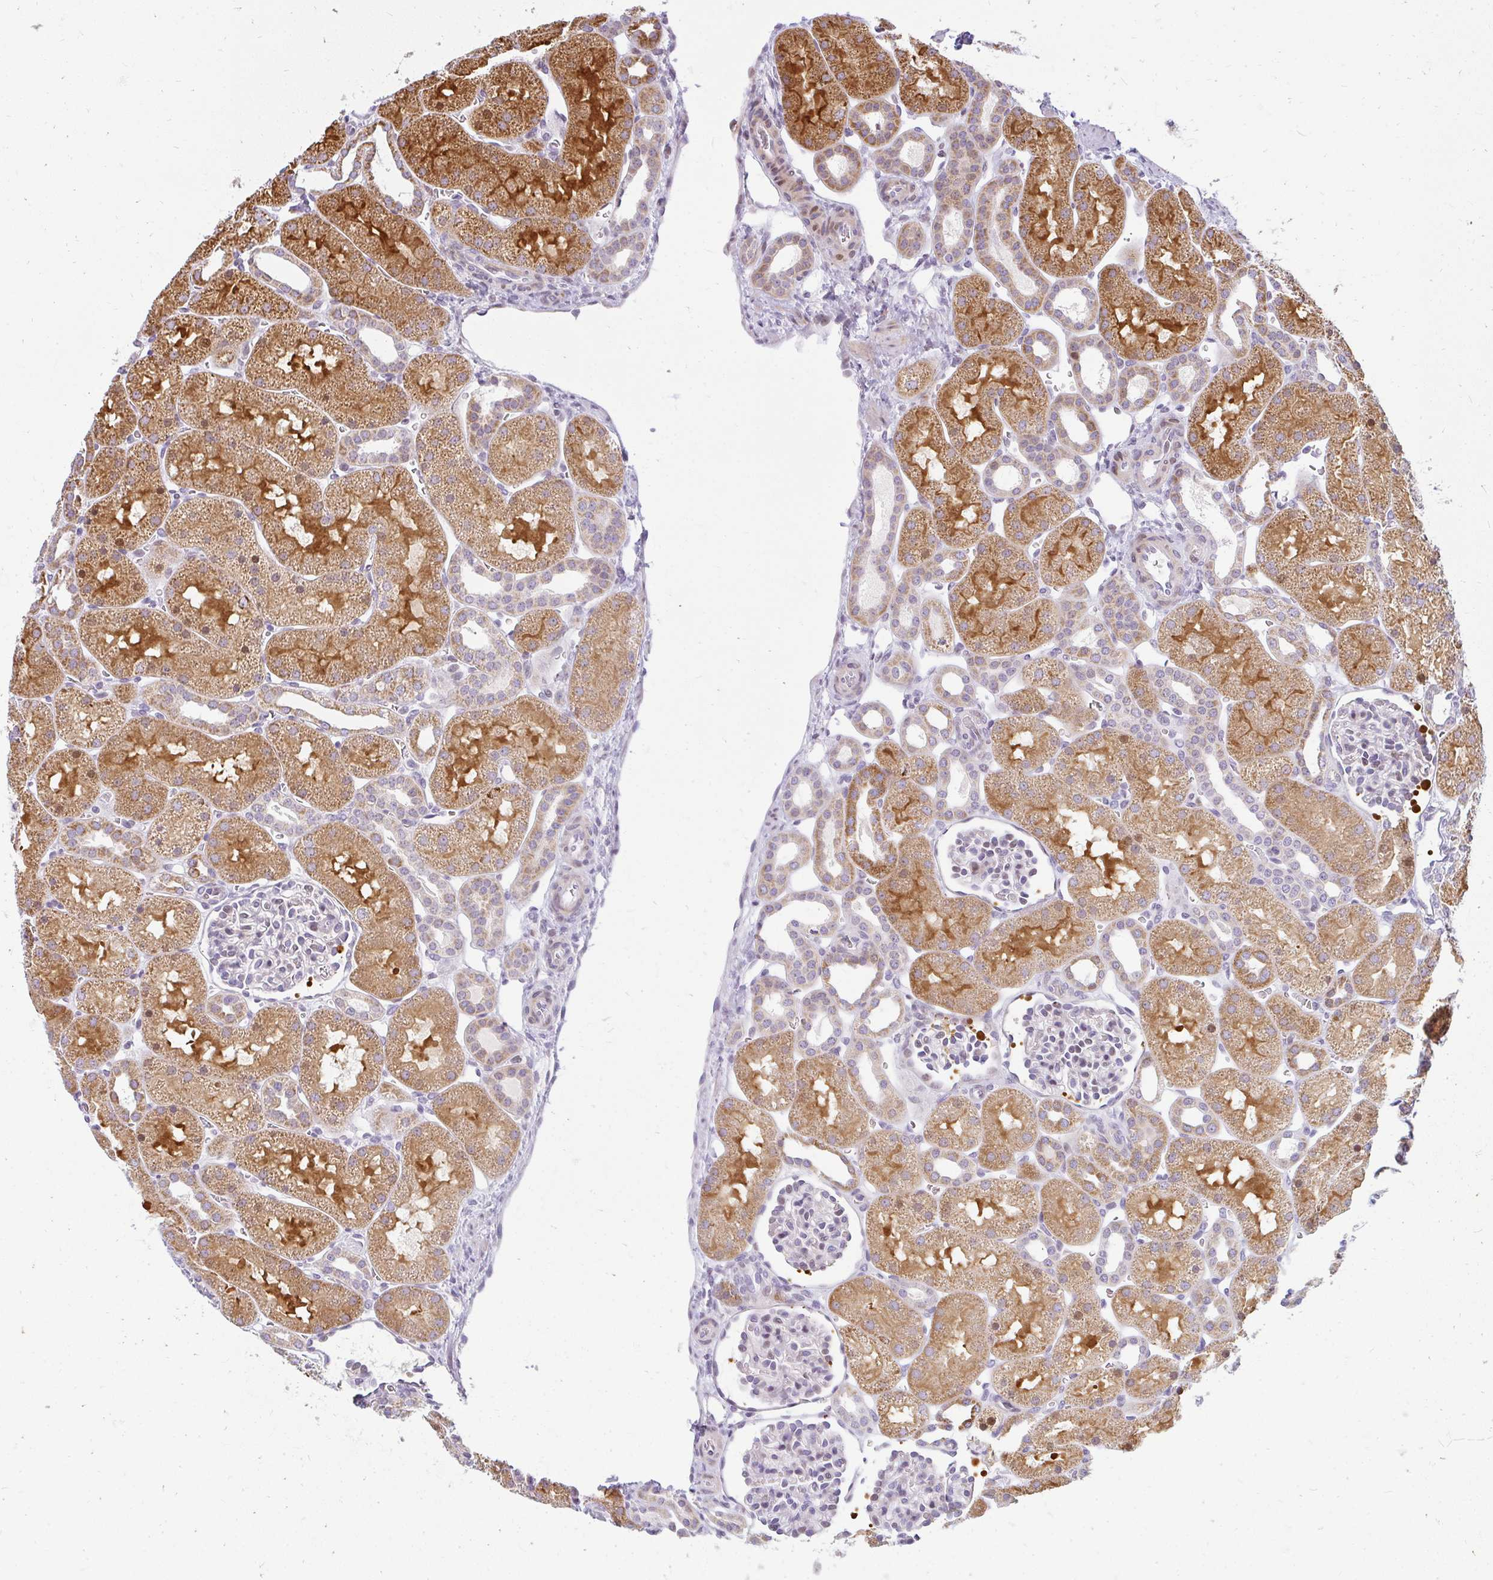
{"staining": {"intensity": "strong", "quantity": "<25%", "location": "cytoplasmic/membranous"}, "tissue": "kidney", "cell_type": "Cells in glomeruli", "image_type": "normal", "snomed": [{"axis": "morphology", "description": "Normal tissue, NOS"}, {"axis": "topography", "description": "Kidney"}], "caption": "Cells in glomeruli exhibit medium levels of strong cytoplasmic/membranous staining in about <25% of cells in benign human kidney.", "gene": "PLA2G5", "patient": {"sex": "male", "age": 2}}